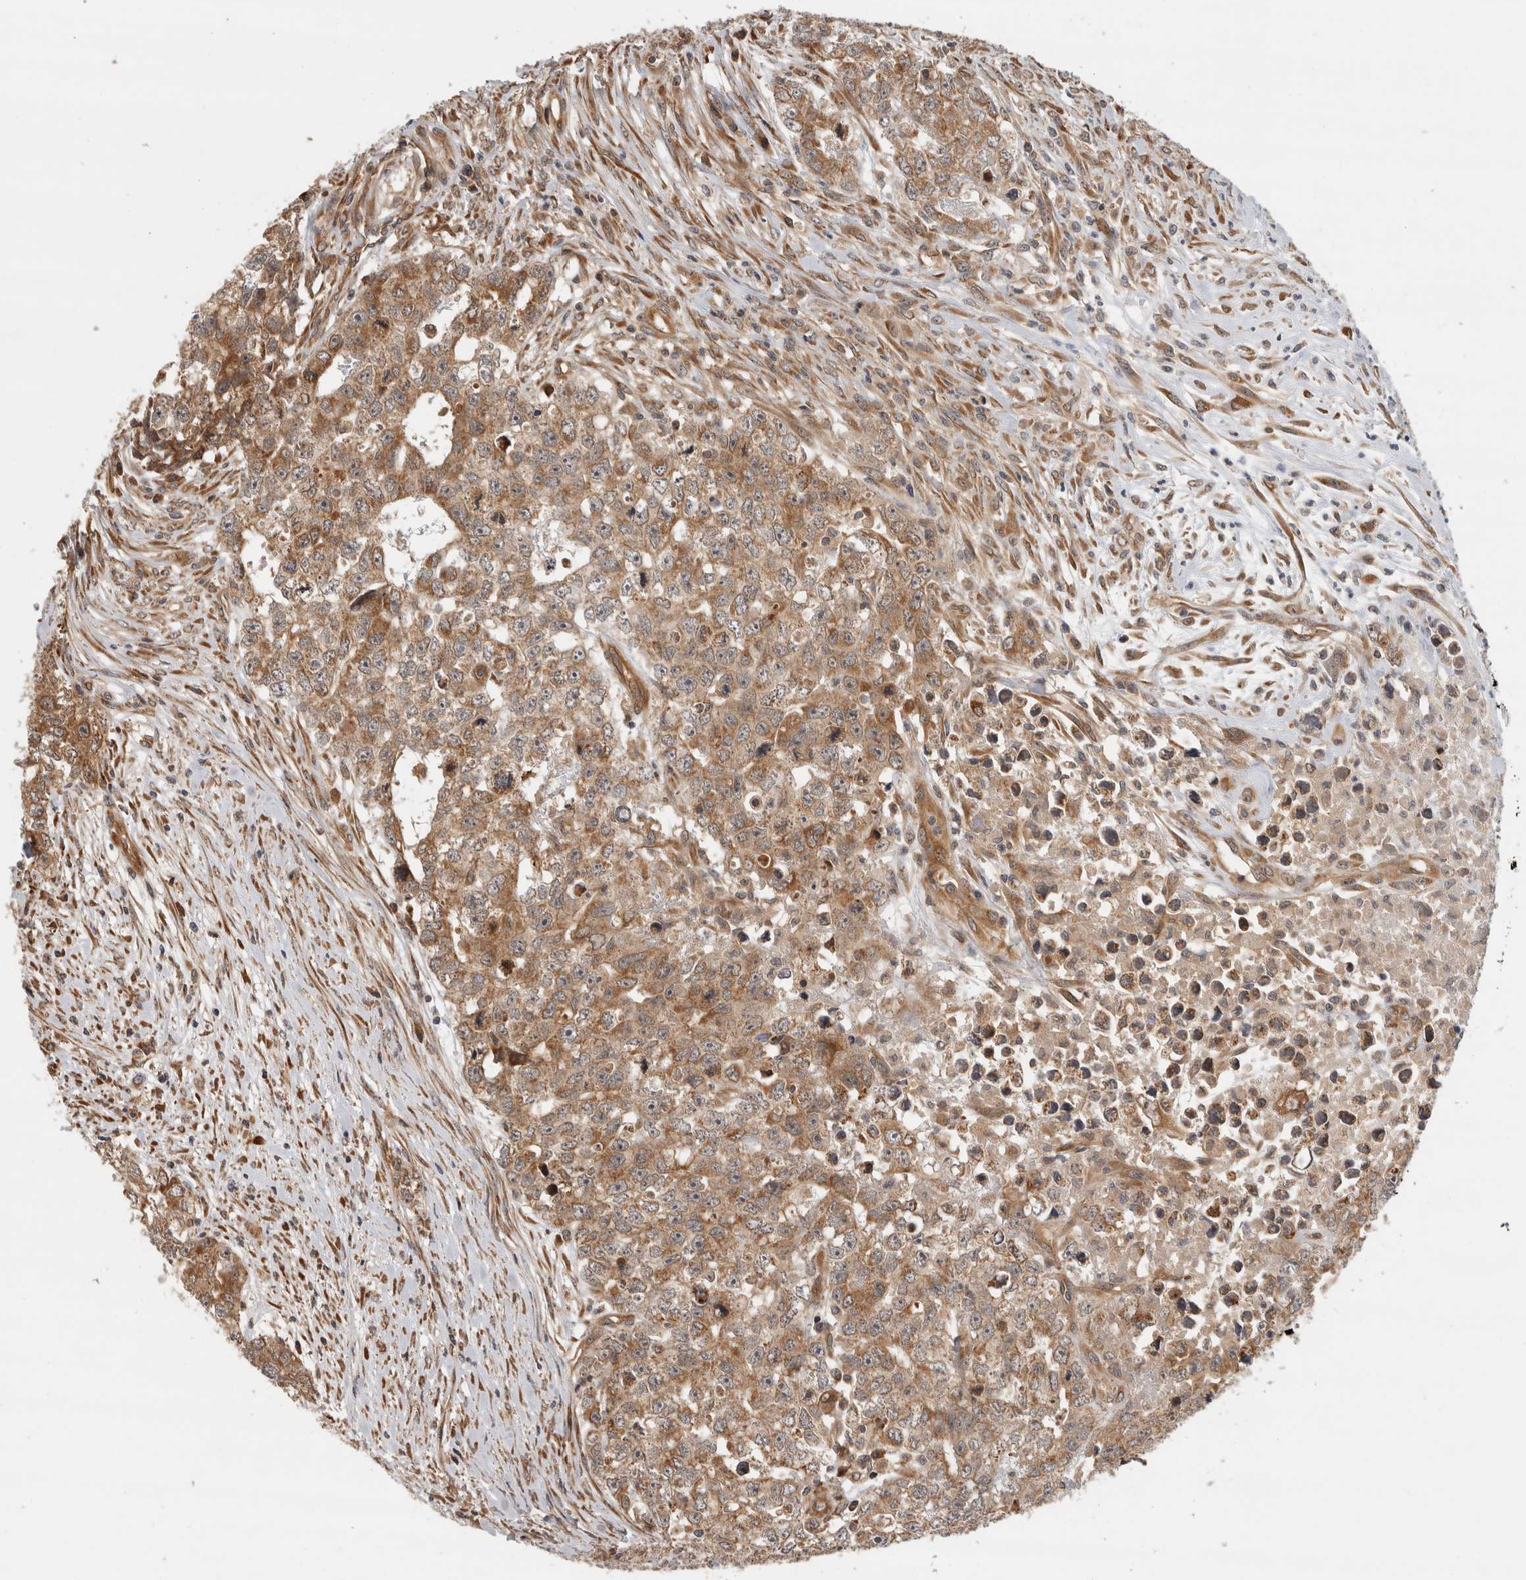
{"staining": {"intensity": "moderate", "quantity": ">75%", "location": "cytoplasmic/membranous"}, "tissue": "testis cancer", "cell_type": "Tumor cells", "image_type": "cancer", "snomed": [{"axis": "morphology", "description": "Carcinoma, Embryonal, NOS"}, {"axis": "topography", "description": "Testis"}], "caption": "DAB (3,3'-diaminobenzidine) immunohistochemical staining of testis cancer reveals moderate cytoplasmic/membranous protein staining in approximately >75% of tumor cells.", "gene": "TUBD1", "patient": {"sex": "male", "age": 28}}